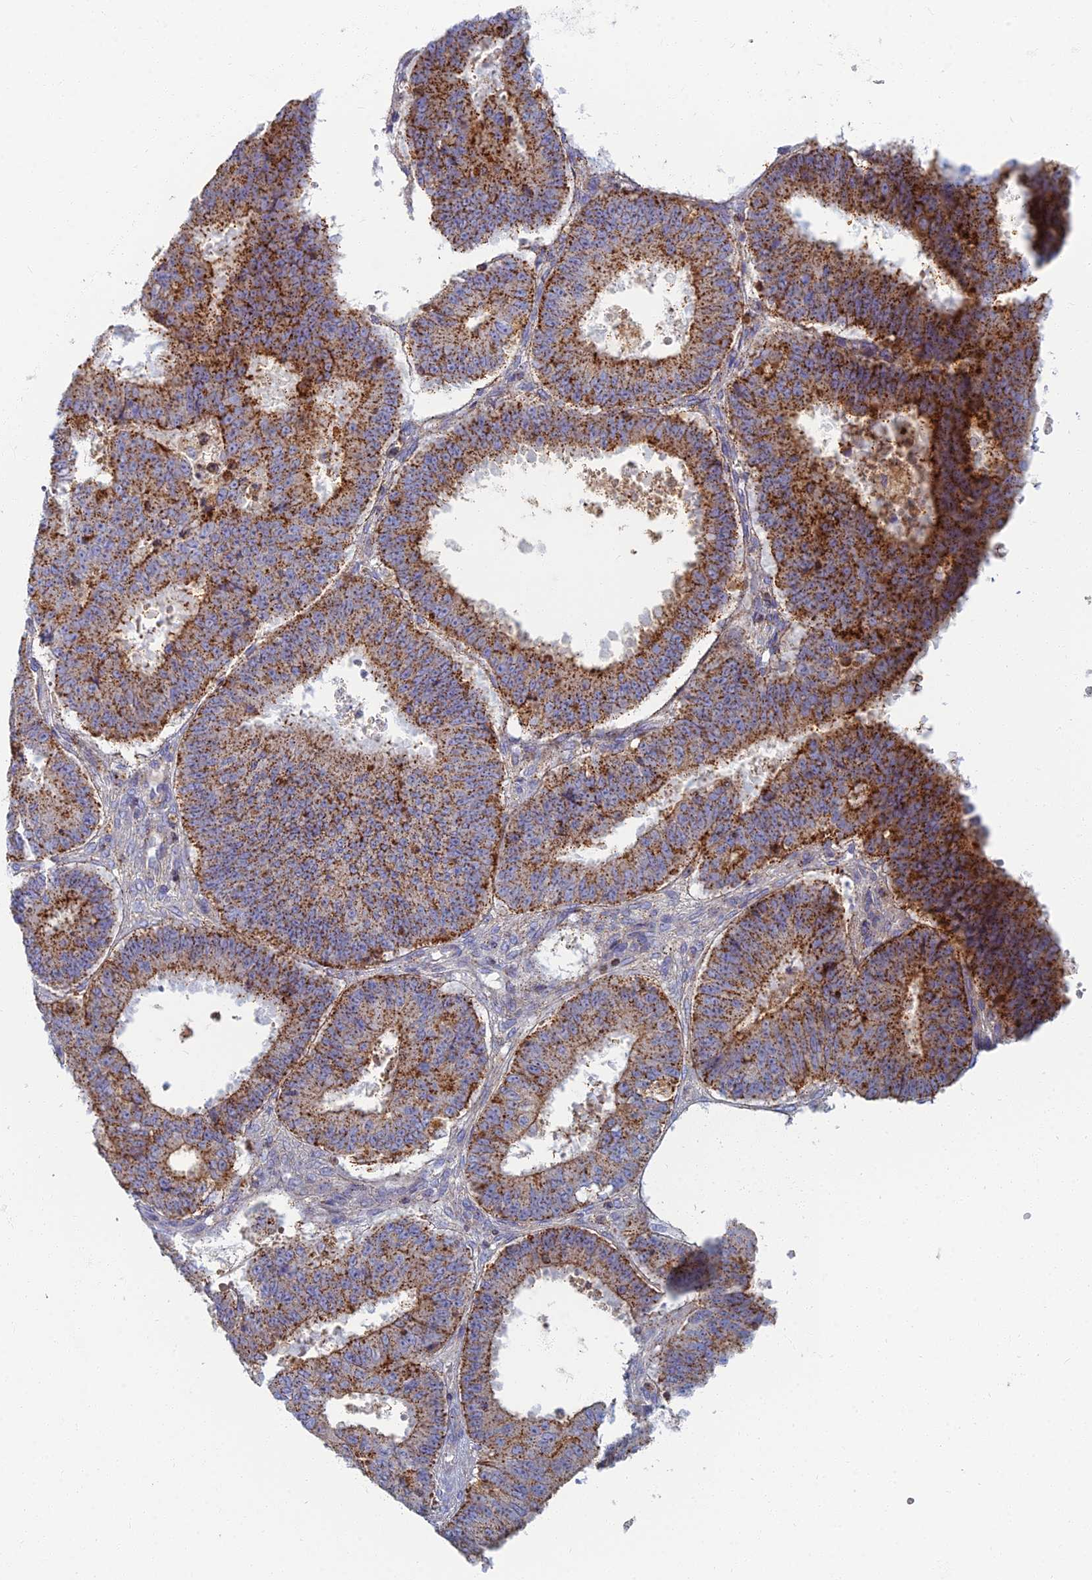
{"staining": {"intensity": "strong", "quantity": ">75%", "location": "cytoplasmic/membranous"}, "tissue": "ovarian cancer", "cell_type": "Tumor cells", "image_type": "cancer", "snomed": [{"axis": "morphology", "description": "Carcinoma, endometroid"}, {"axis": "topography", "description": "Appendix"}, {"axis": "topography", "description": "Ovary"}], "caption": "Ovarian cancer stained with a brown dye displays strong cytoplasmic/membranous positive positivity in approximately >75% of tumor cells.", "gene": "CHMP4B", "patient": {"sex": "female", "age": 42}}